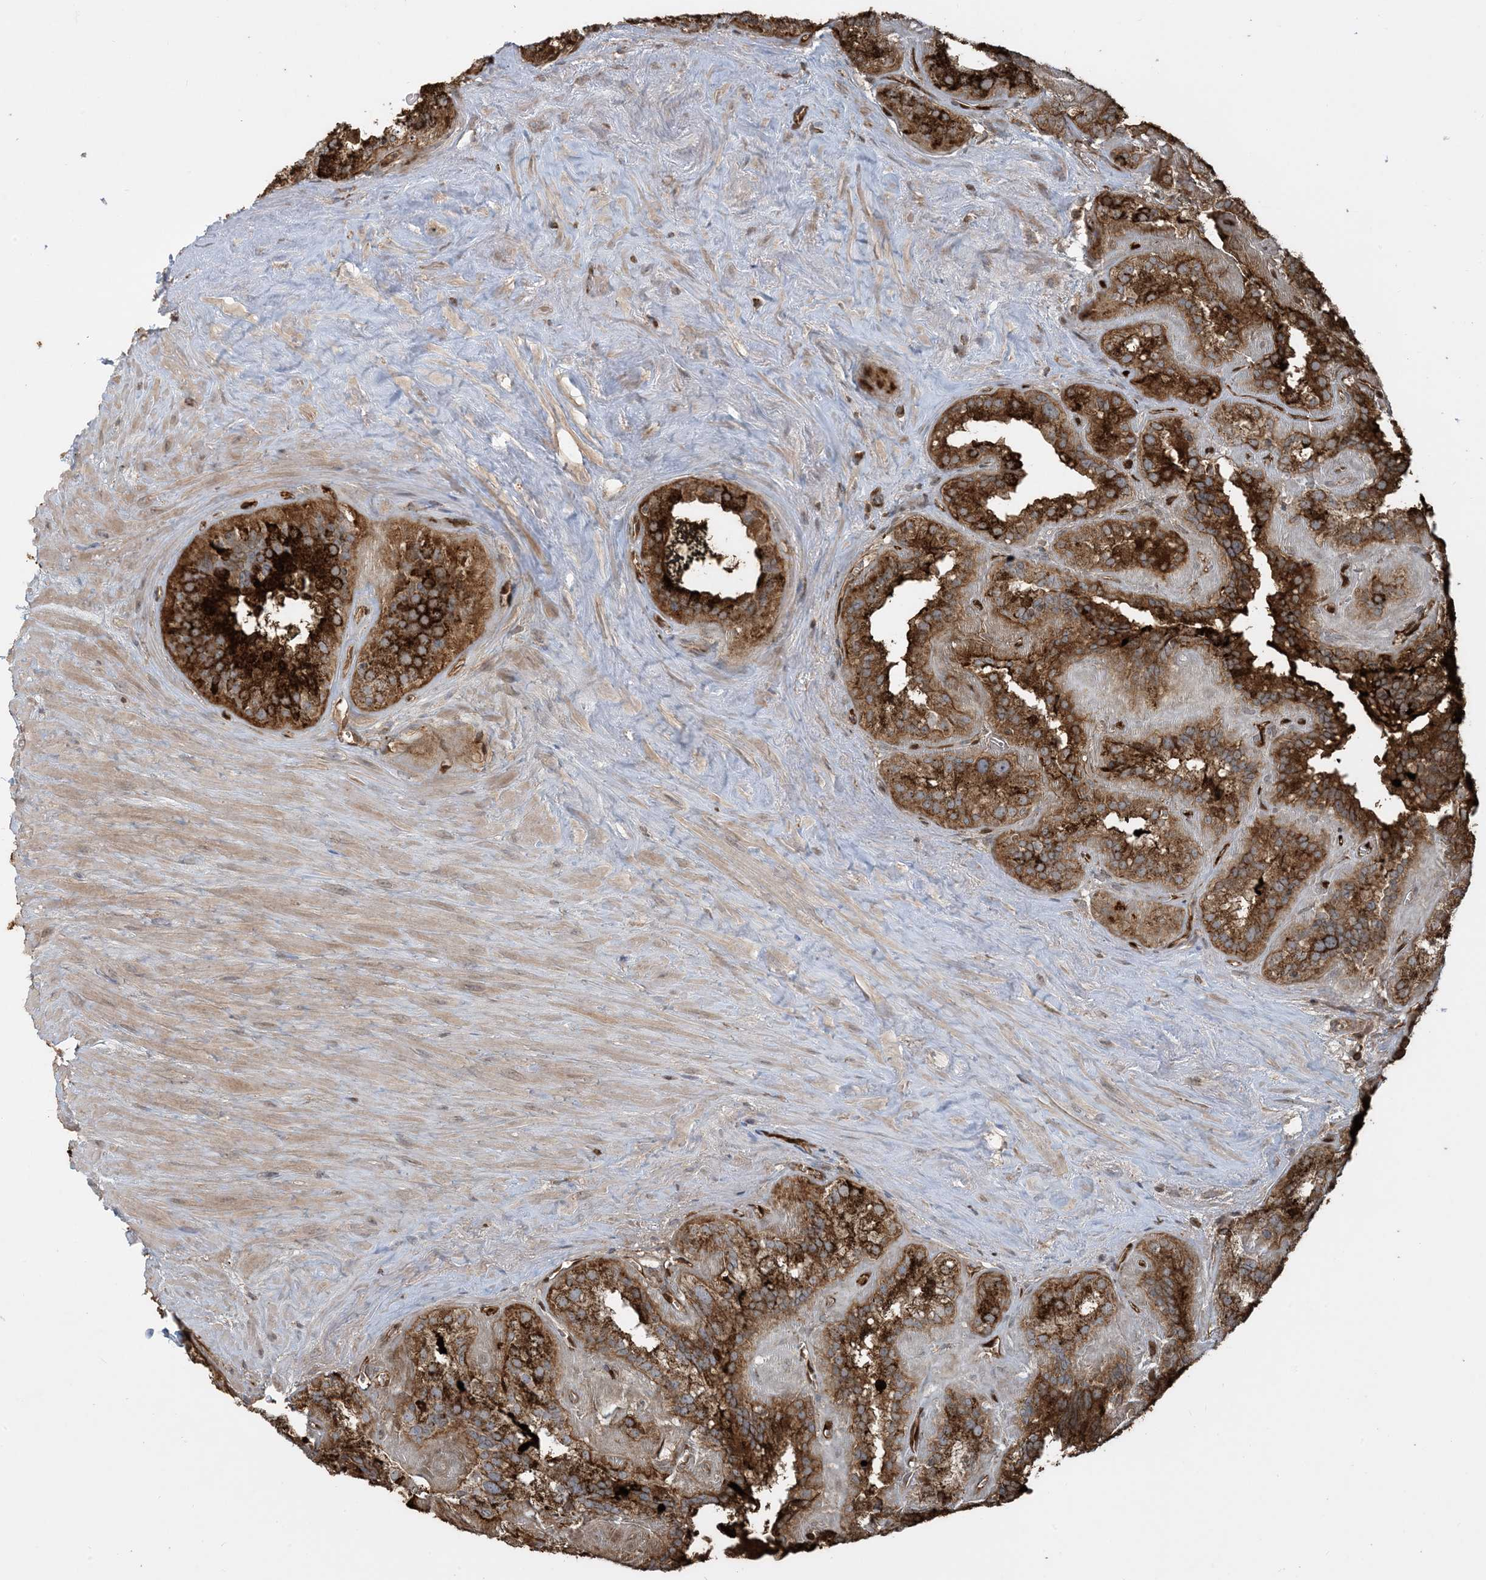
{"staining": {"intensity": "strong", "quantity": ">75%", "location": "cytoplasmic/membranous"}, "tissue": "seminal vesicle", "cell_type": "Glandular cells", "image_type": "normal", "snomed": [{"axis": "morphology", "description": "Normal tissue, NOS"}, {"axis": "topography", "description": "Prostate"}, {"axis": "topography", "description": "Seminal veicle"}], "caption": "High-magnification brightfield microscopy of benign seminal vesicle stained with DAB (brown) and counterstained with hematoxylin (blue). glandular cells exhibit strong cytoplasmic/membranous positivity is identified in about>75% of cells.", "gene": "PPM1F", "patient": {"sex": "male", "age": 59}}